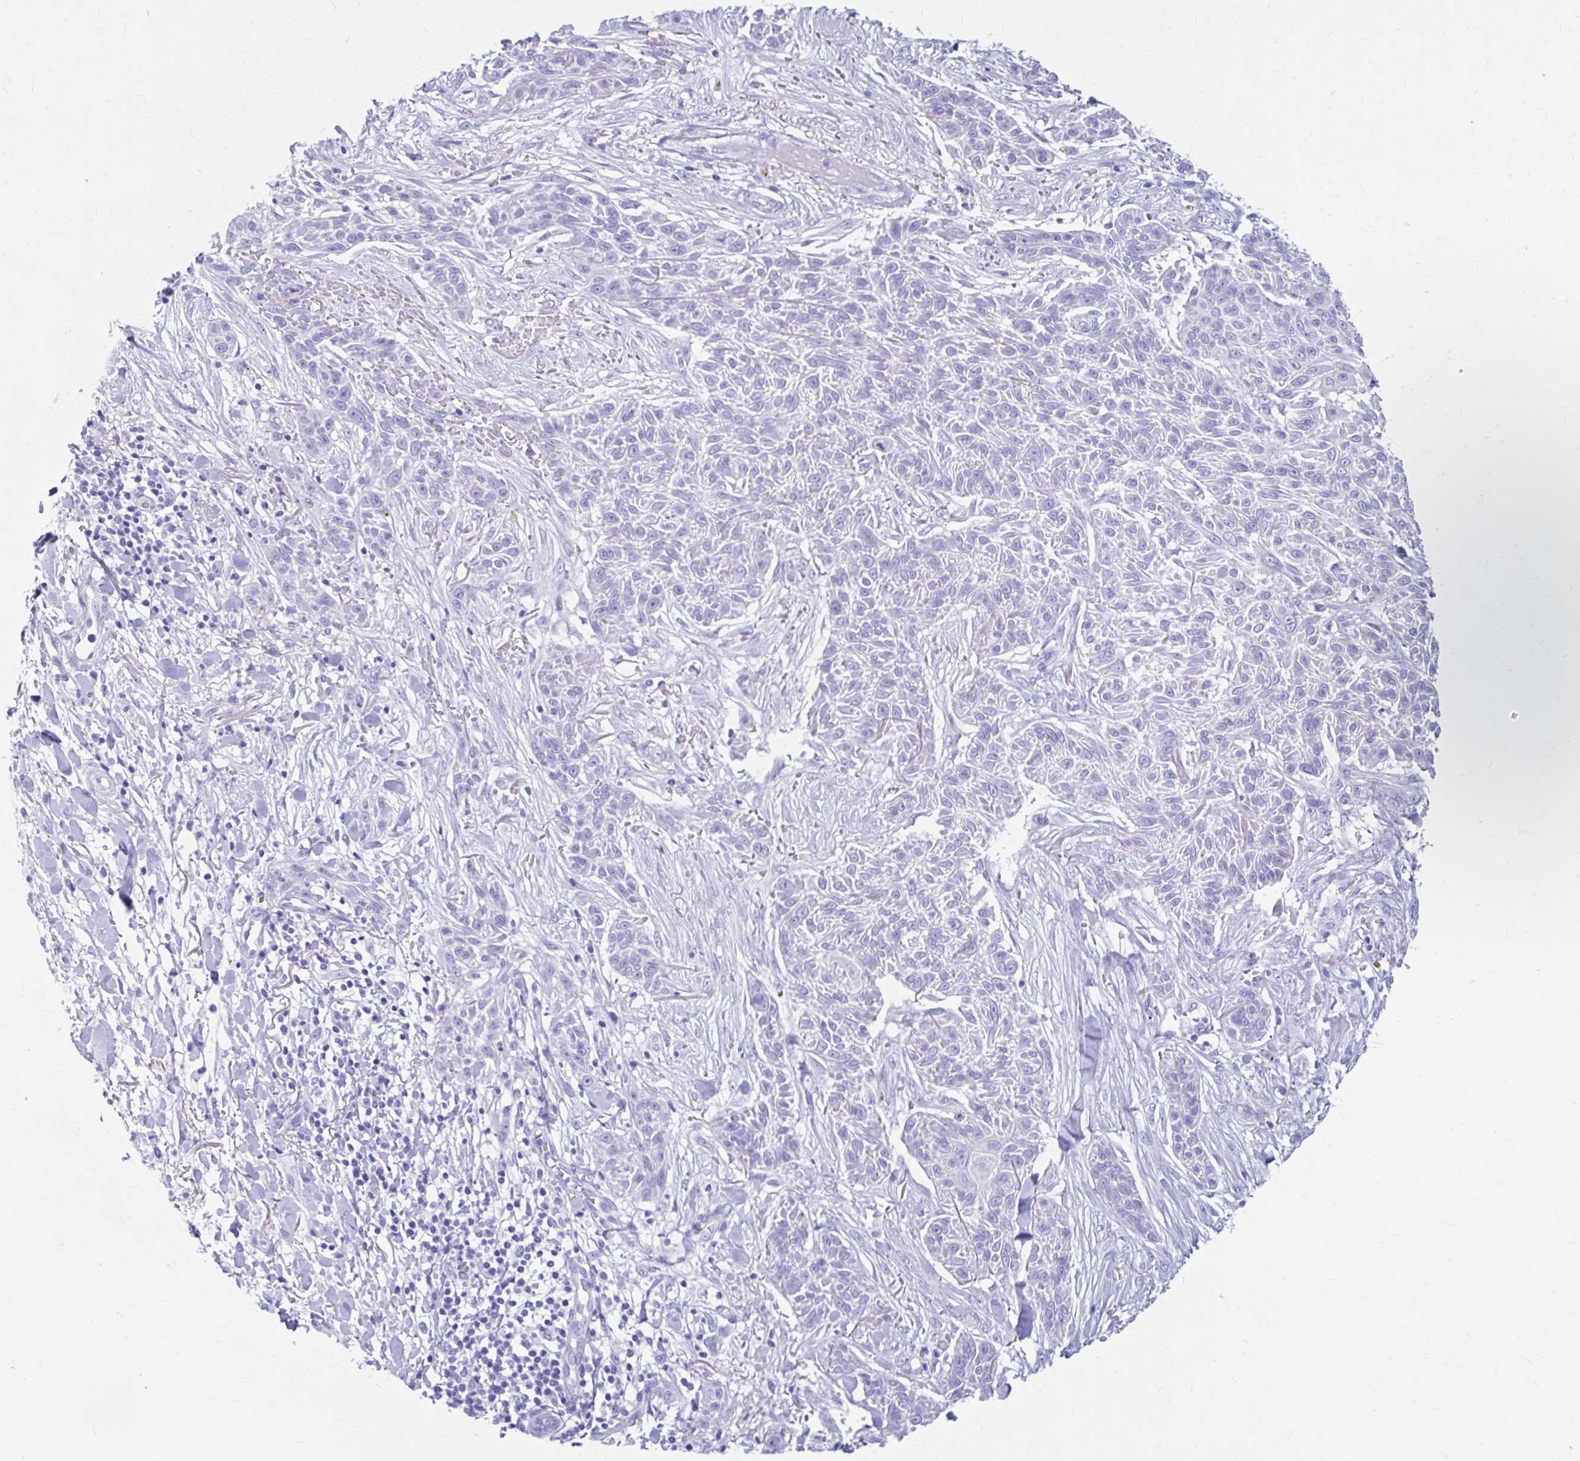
{"staining": {"intensity": "negative", "quantity": "none", "location": "none"}, "tissue": "skin cancer", "cell_type": "Tumor cells", "image_type": "cancer", "snomed": [{"axis": "morphology", "description": "Squamous cell carcinoma, NOS"}, {"axis": "topography", "description": "Skin"}], "caption": "Photomicrograph shows no significant protein staining in tumor cells of skin cancer (squamous cell carcinoma).", "gene": "NSG2", "patient": {"sex": "male", "age": 86}}